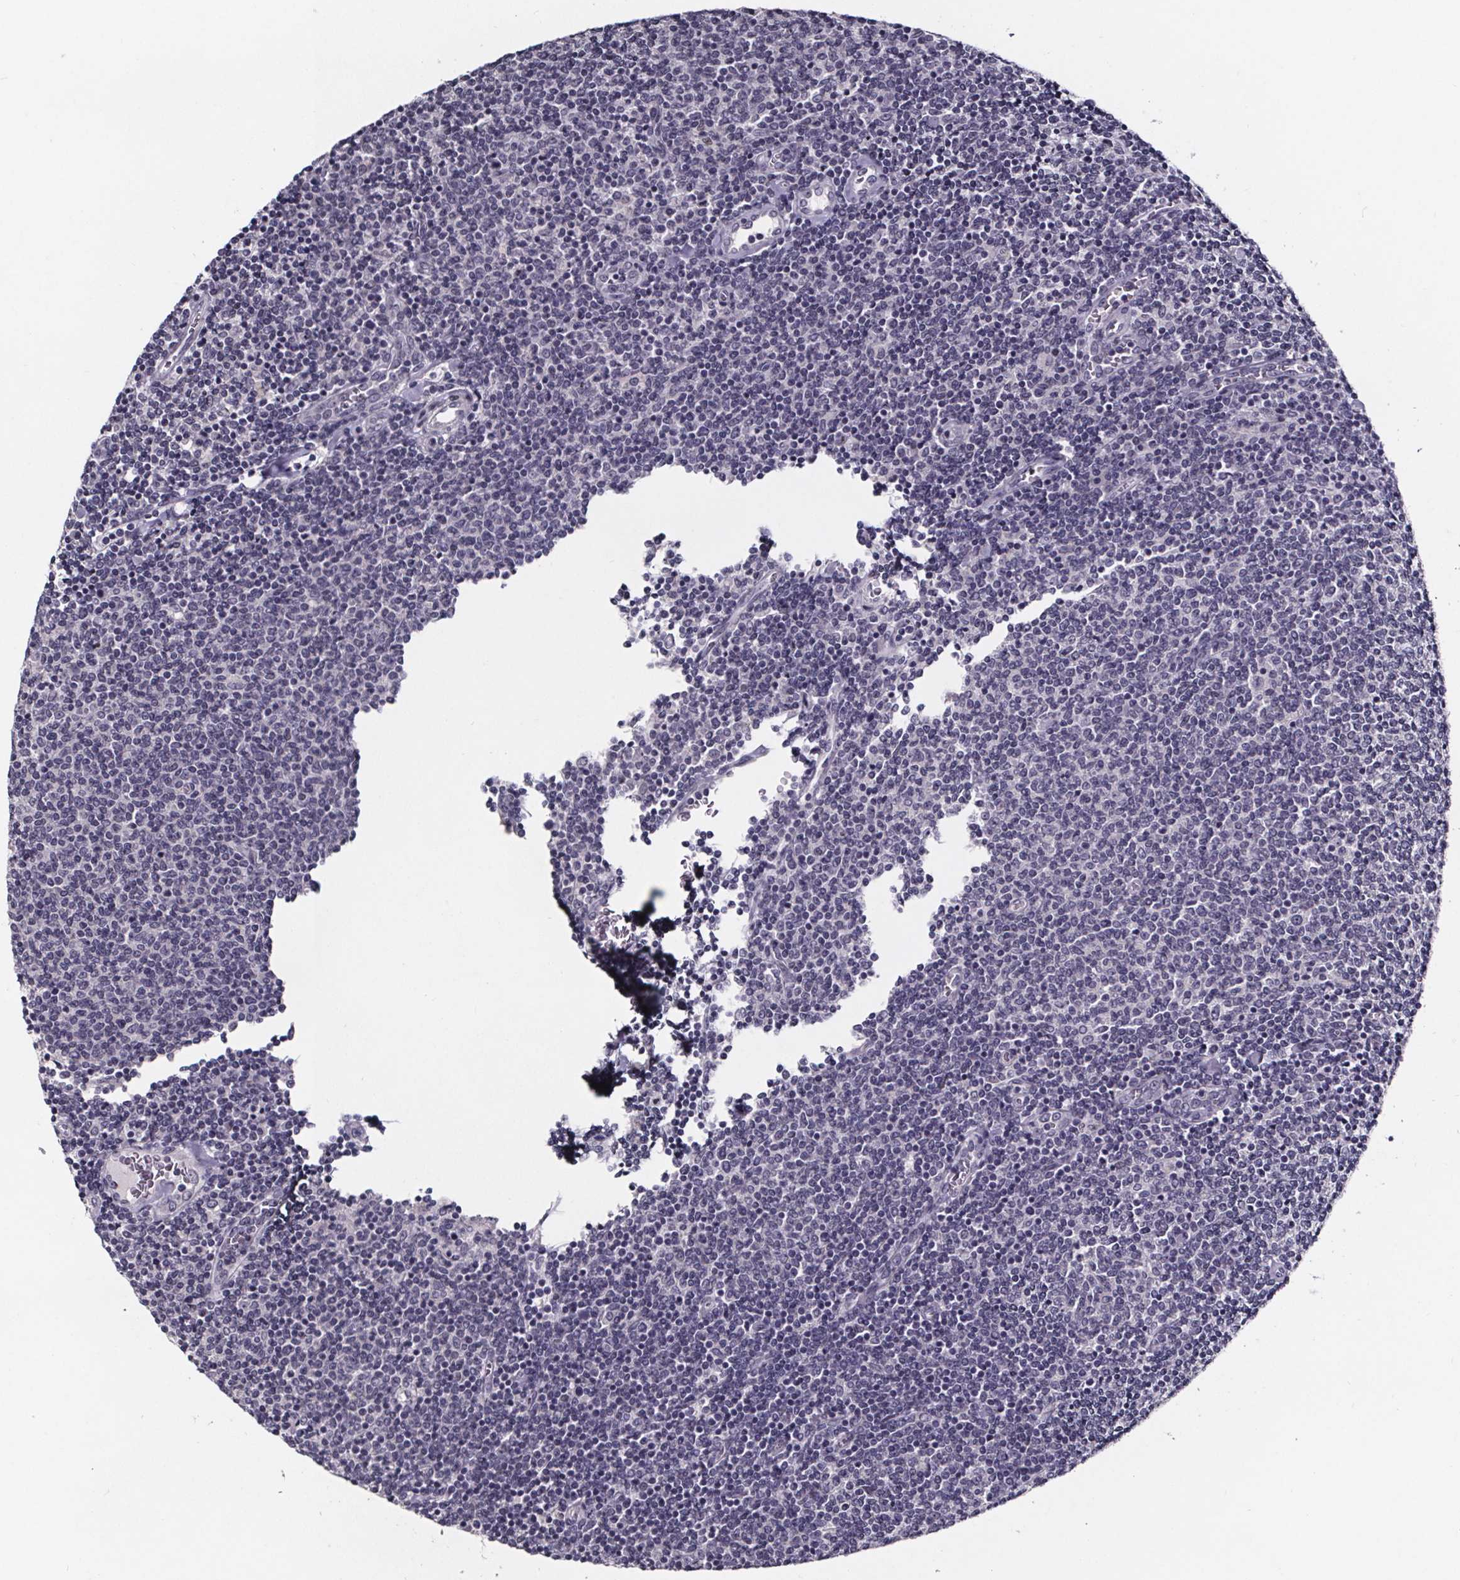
{"staining": {"intensity": "negative", "quantity": "none", "location": "none"}, "tissue": "lymphoma", "cell_type": "Tumor cells", "image_type": "cancer", "snomed": [{"axis": "morphology", "description": "Malignant lymphoma, non-Hodgkin's type, Low grade"}, {"axis": "topography", "description": "Lymph node"}], "caption": "The immunohistochemistry (IHC) image has no significant expression in tumor cells of low-grade malignant lymphoma, non-Hodgkin's type tissue. (DAB immunohistochemistry, high magnification).", "gene": "AR", "patient": {"sex": "male", "age": 52}}